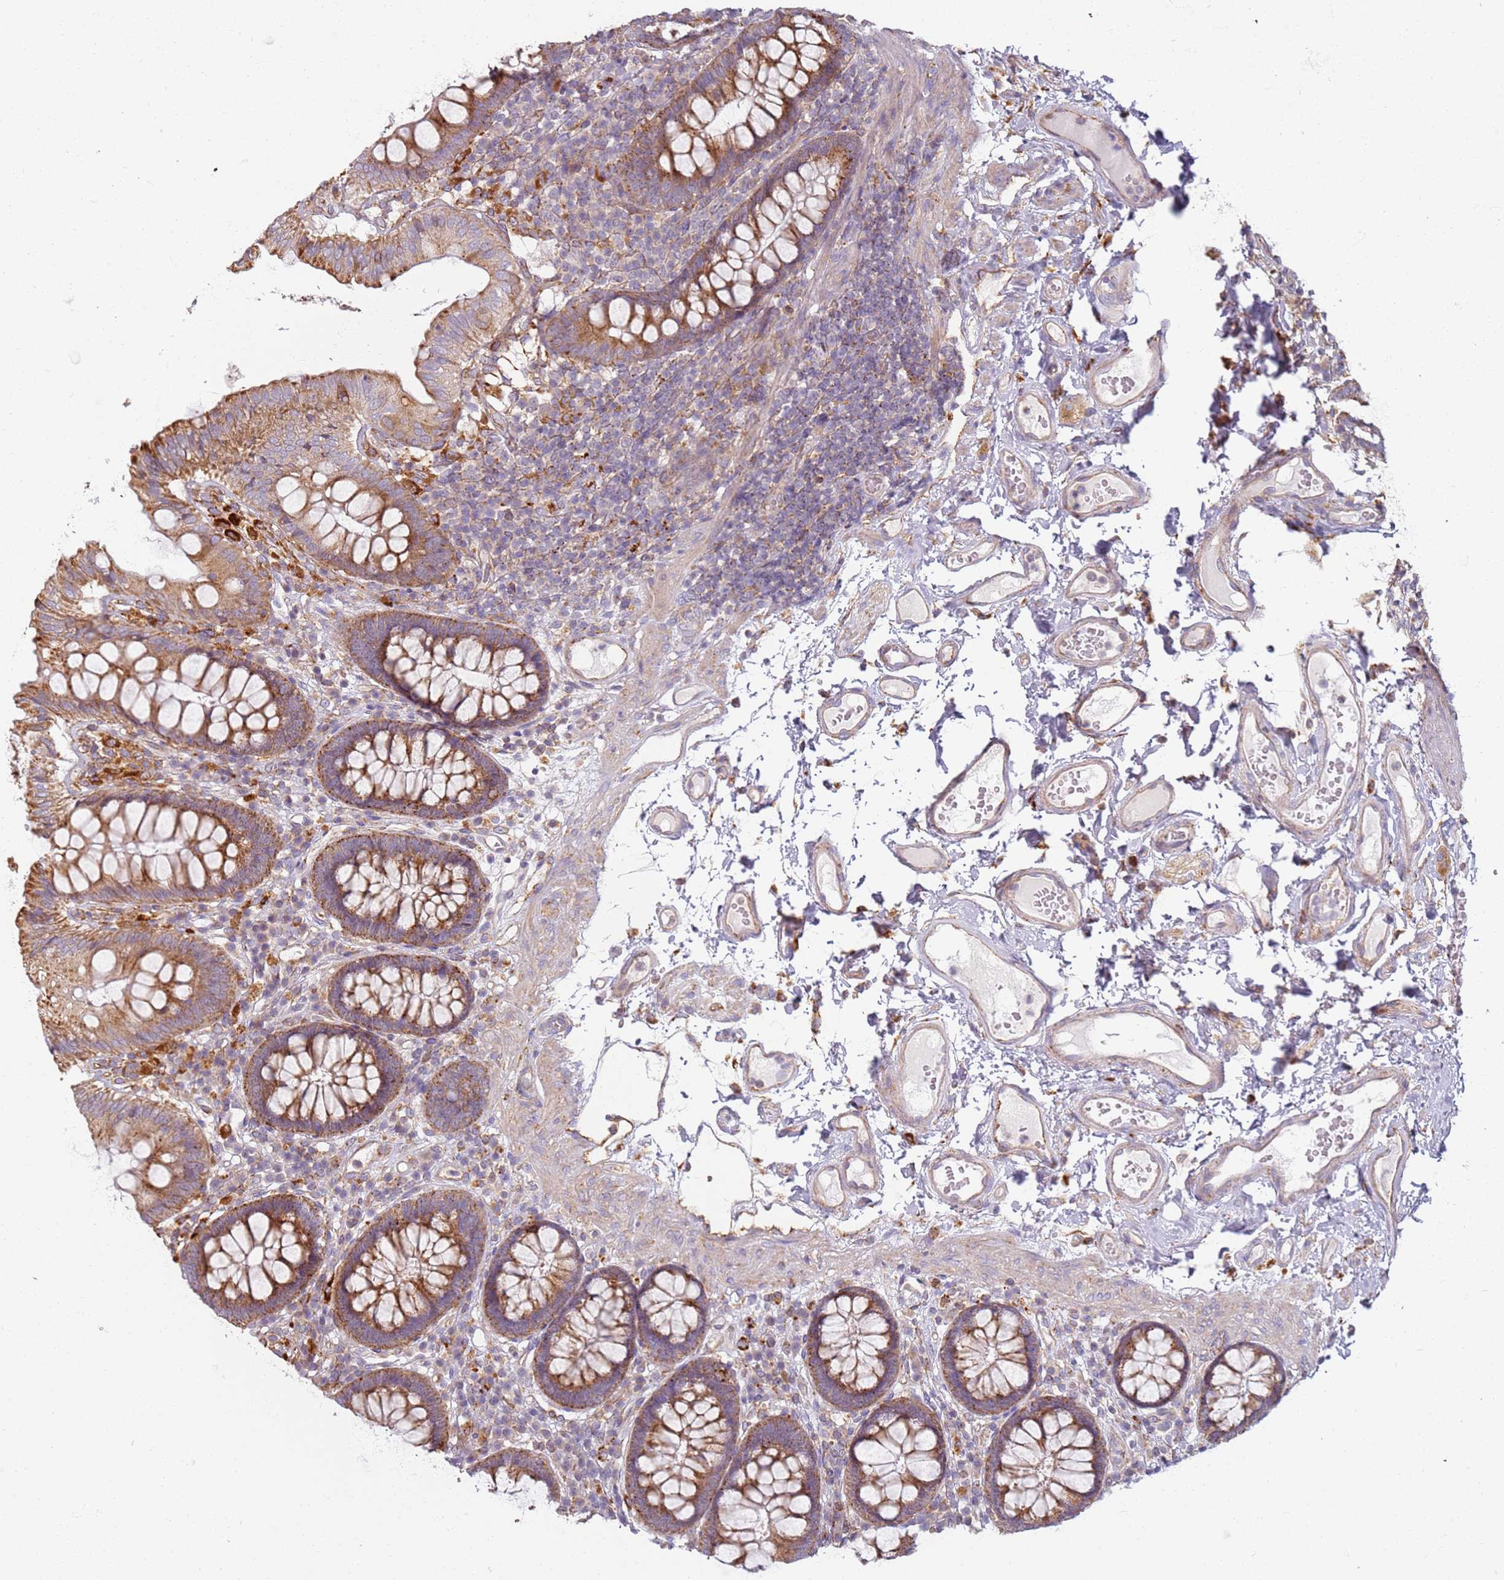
{"staining": {"intensity": "weak", "quantity": ">75%", "location": "cytoplasmic/membranous"}, "tissue": "colon", "cell_type": "Endothelial cells", "image_type": "normal", "snomed": [{"axis": "morphology", "description": "Normal tissue, NOS"}, {"axis": "topography", "description": "Colon"}], "caption": "The micrograph demonstrates staining of unremarkable colon, revealing weak cytoplasmic/membranous protein staining (brown color) within endothelial cells. (Brightfield microscopy of DAB IHC at high magnification).", "gene": "PROKR2", "patient": {"sex": "male", "age": 84}}